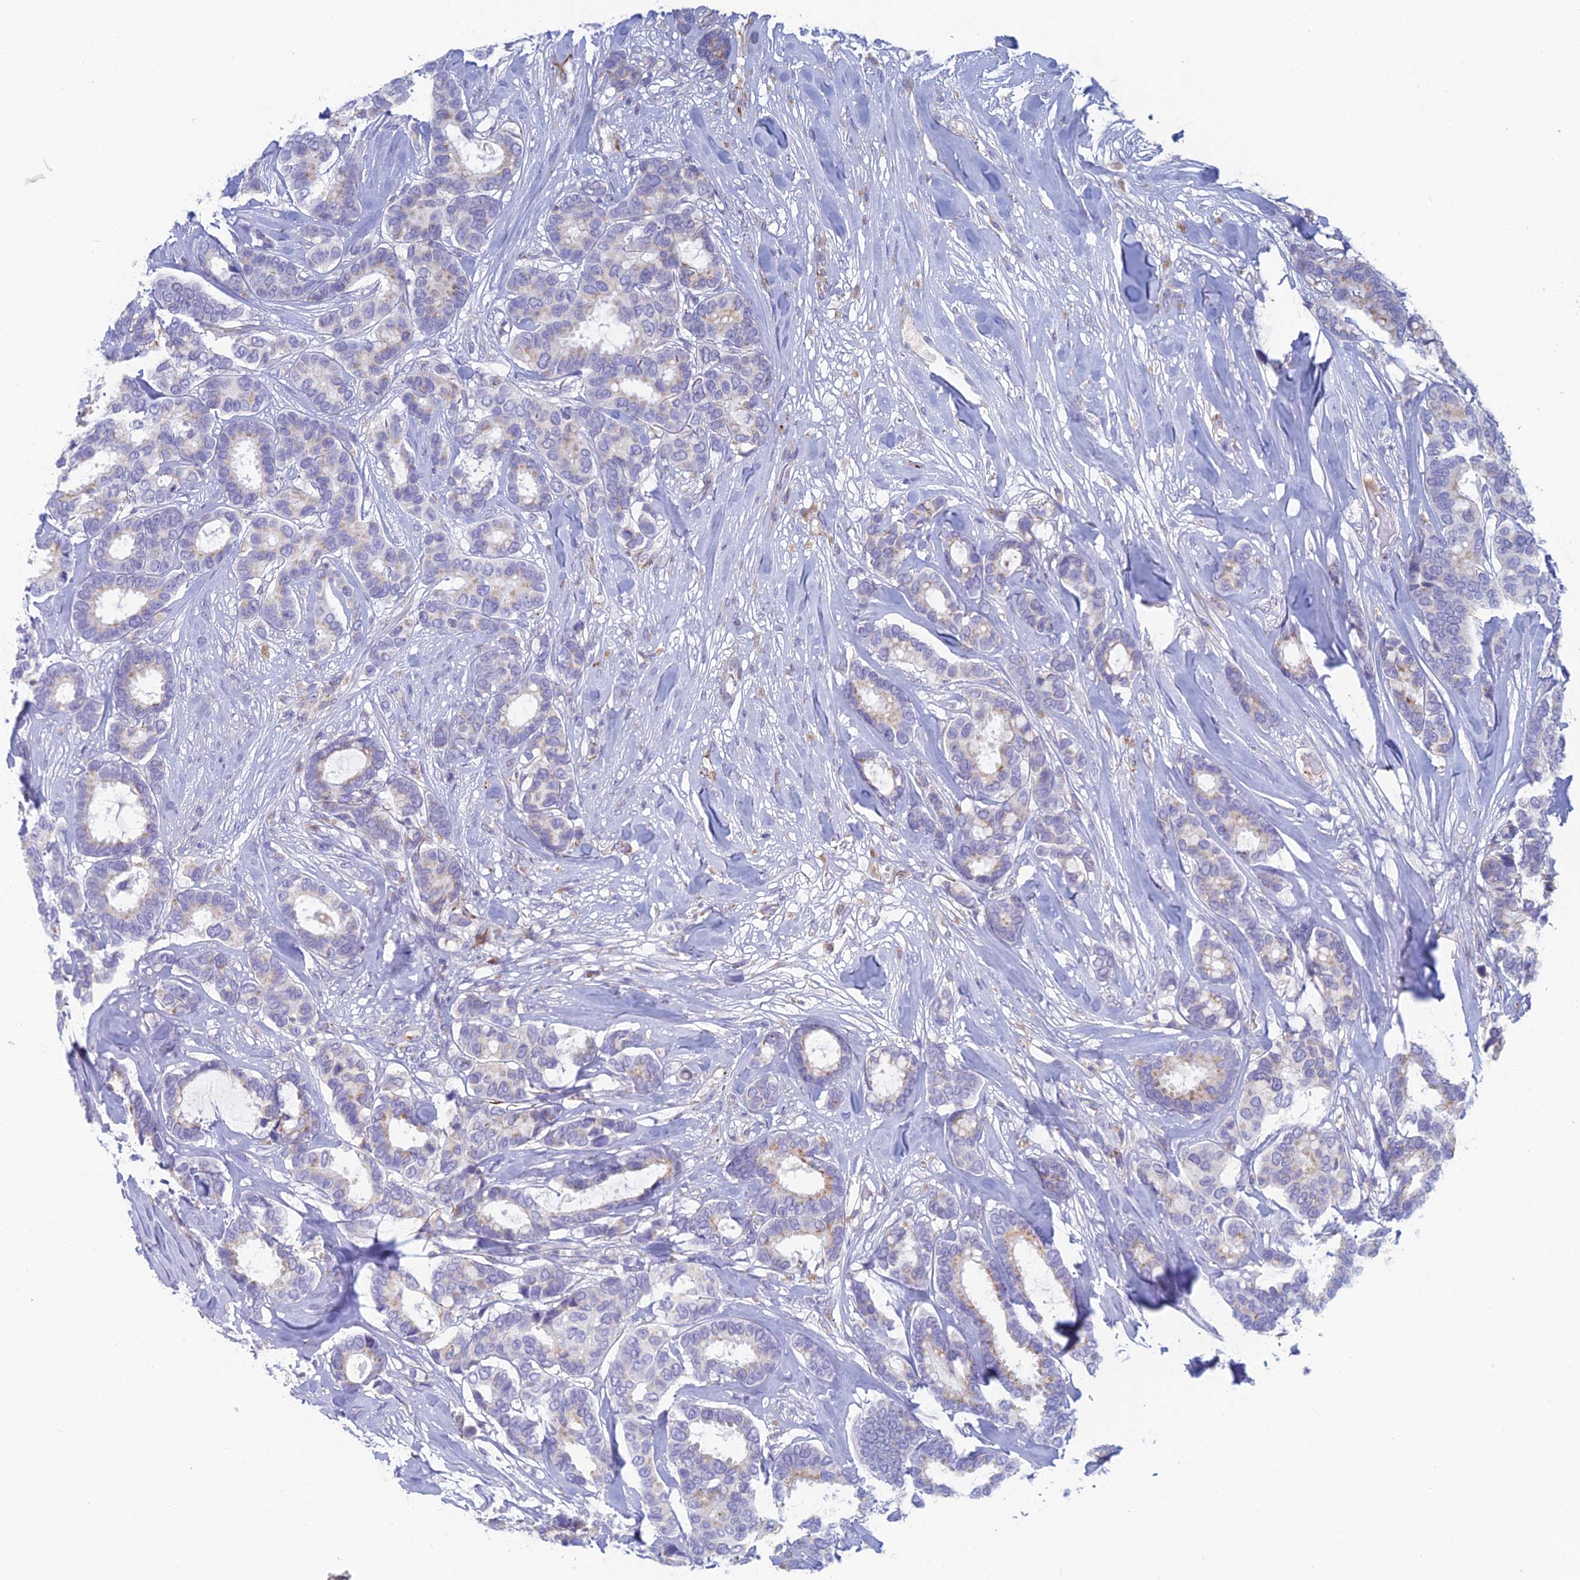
{"staining": {"intensity": "weak", "quantity": "25%-75%", "location": "cytoplasmic/membranous"}, "tissue": "breast cancer", "cell_type": "Tumor cells", "image_type": "cancer", "snomed": [{"axis": "morphology", "description": "Duct carcinoma"}, {"axis": "topography", "description": "Breast"}], "caption": "Breast infiltrating ductal carcinoma tissue shows weak cytoplasmic/membranous expression in about 25%-75% of tumor cells, visualized by immunohistochemistry.", "gene": "FERD3L", "patient": {"sex": "female", "age": 87}}